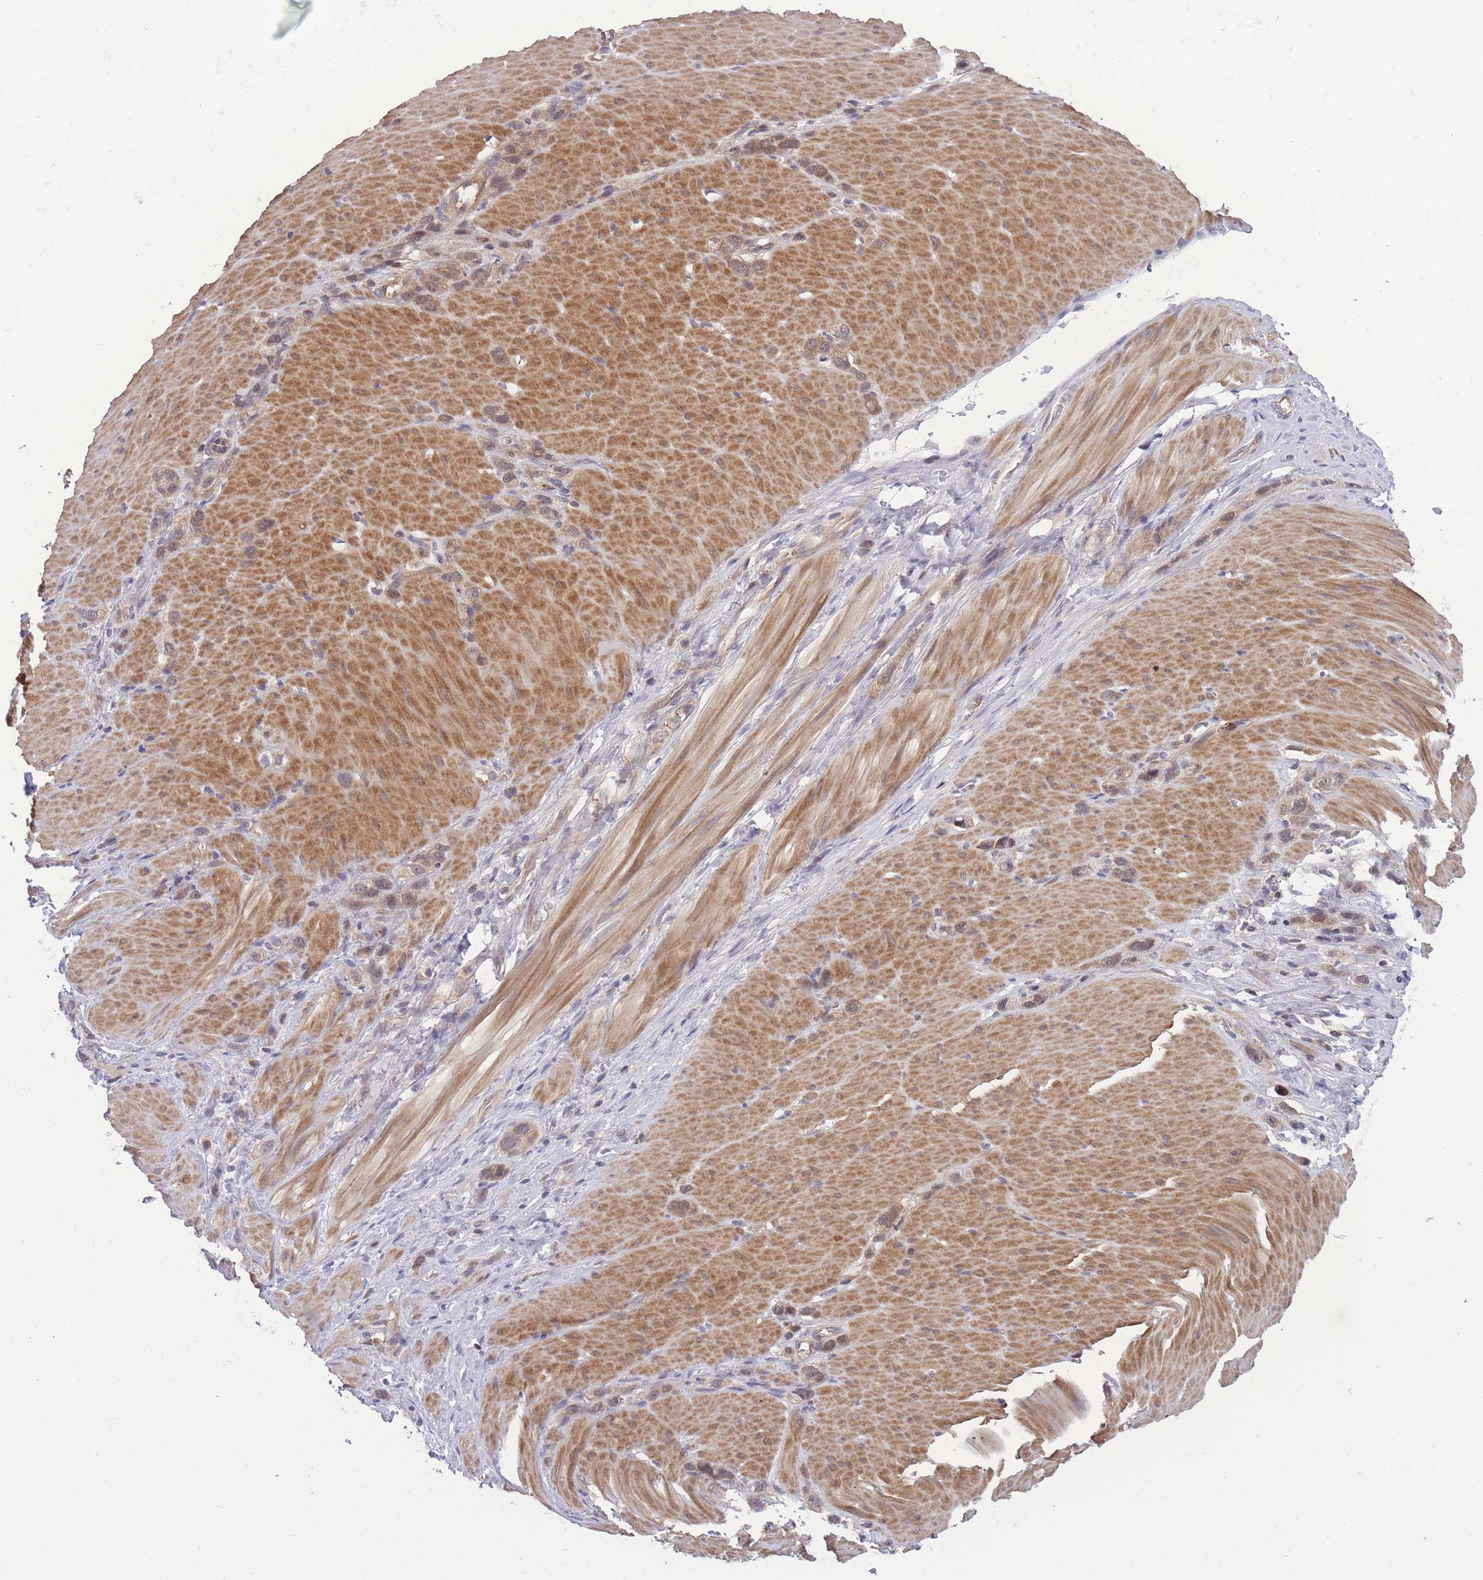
{"staining": {"intensity": "weak", "quantity": "<25%", "location": "cytoplasmic/membranous"}, "tissue": "stomach cancer", "cell_type": "Tumor cells", "image_type": "cancer", "snomed": [{"axis": "morphology", "description": "Adenocarcinoma, NOS"}, {"axis": "topography", "description": "Stomach"}], "caption": "Tumor cells show no significant expression in stomach cancer.", "gene": "UBE2N", "patient": {"sex": "female", "age": 65}}